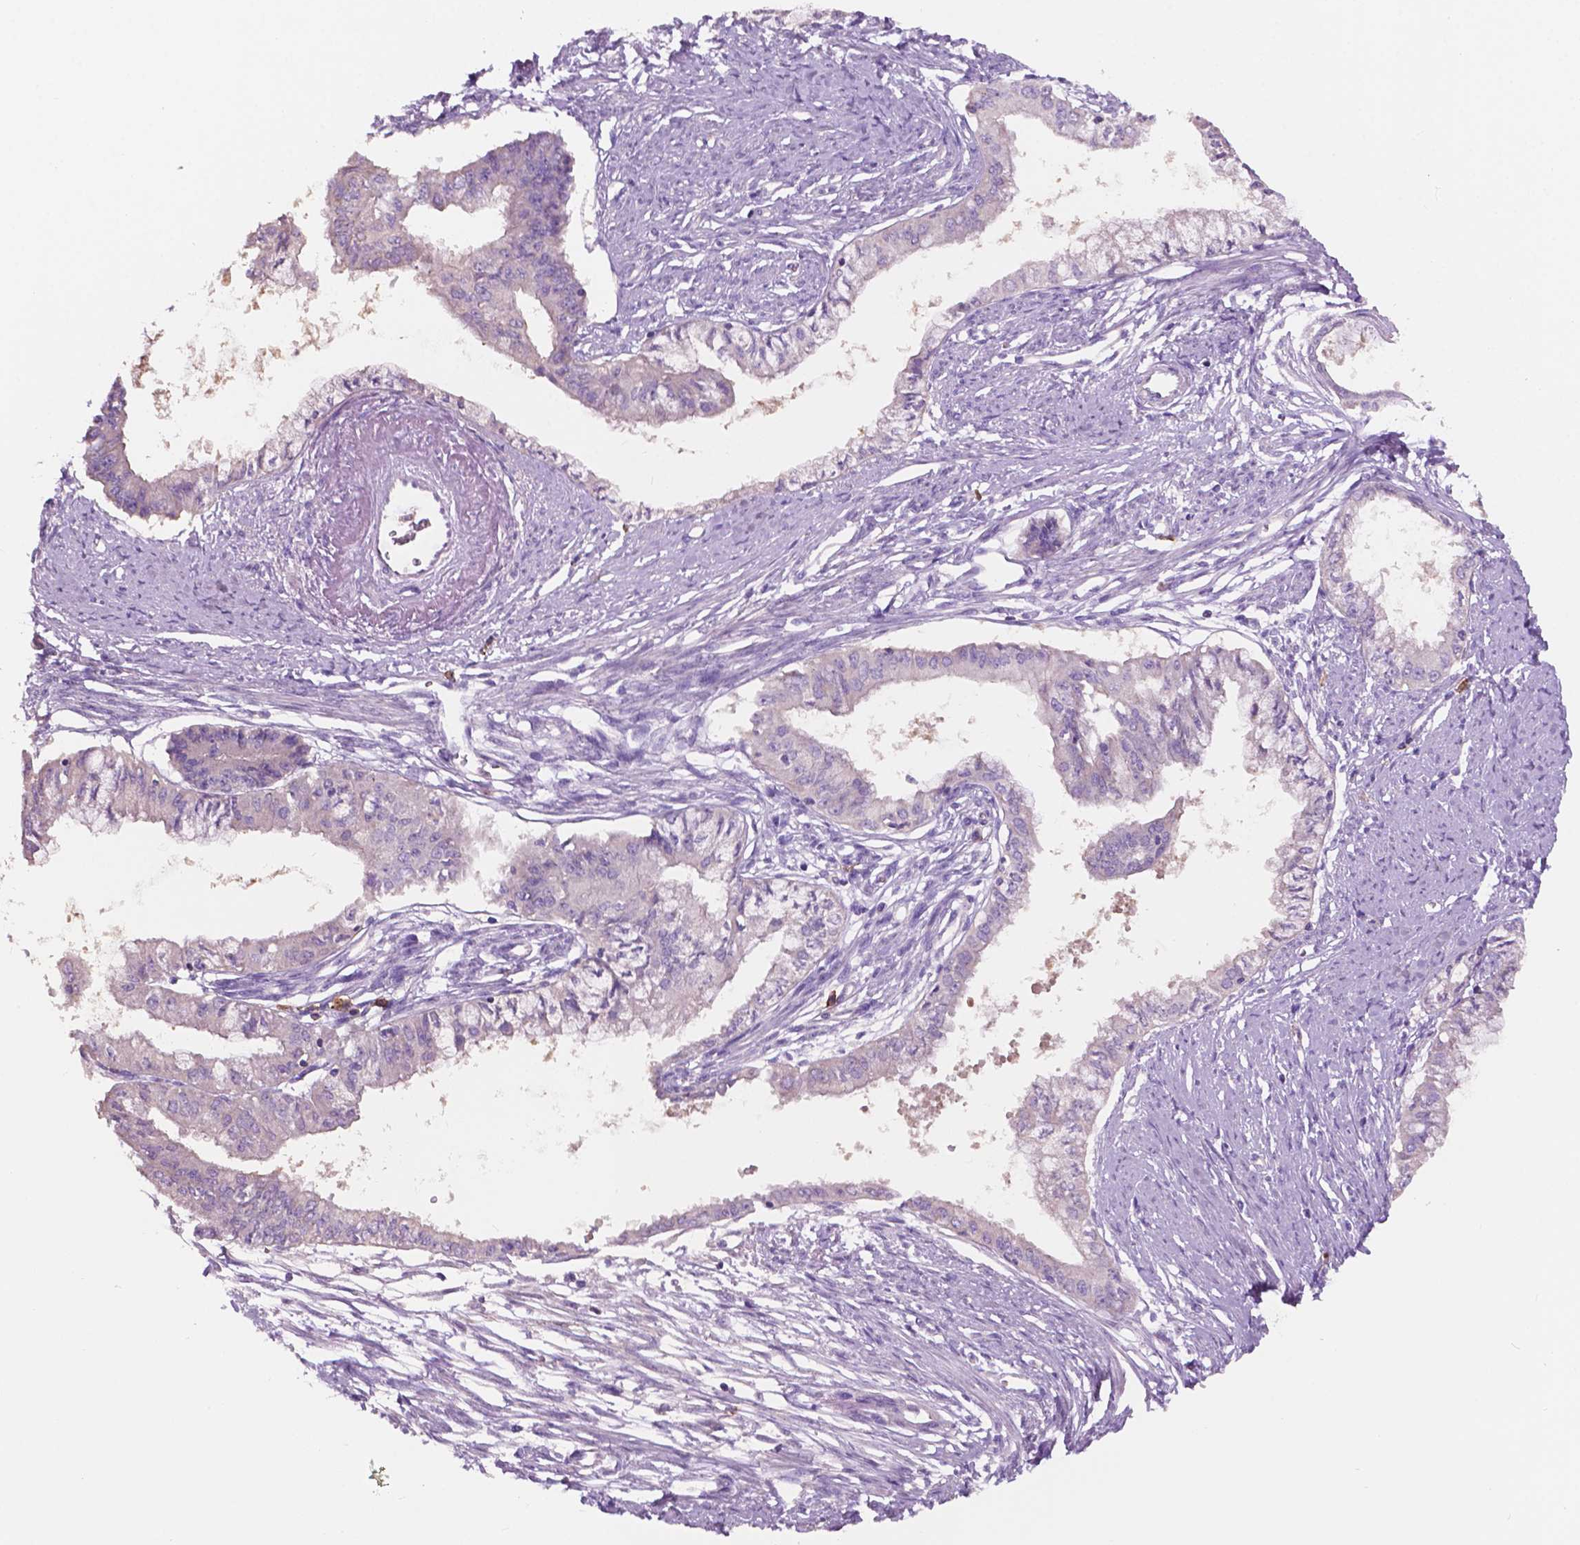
{"staining": {"intensity": "negative", "quantity": "none", "location": "none"}, "tissue": "endometrial cancer", "cell_type": "Tumor cells", "image_type": "cancer", "snomed": [{"axis": "morphology", "description": "Adenocarcinoma, NOS"}, {"axis": "topography", "description": "Endometrium"}], "caption": "This is an immunohistochemistry micrograph of human endometrial cancer. There is no expression in tumor cells.", "gene": "SEMA4A", "patient": {"sex": "female", "age": 76}}